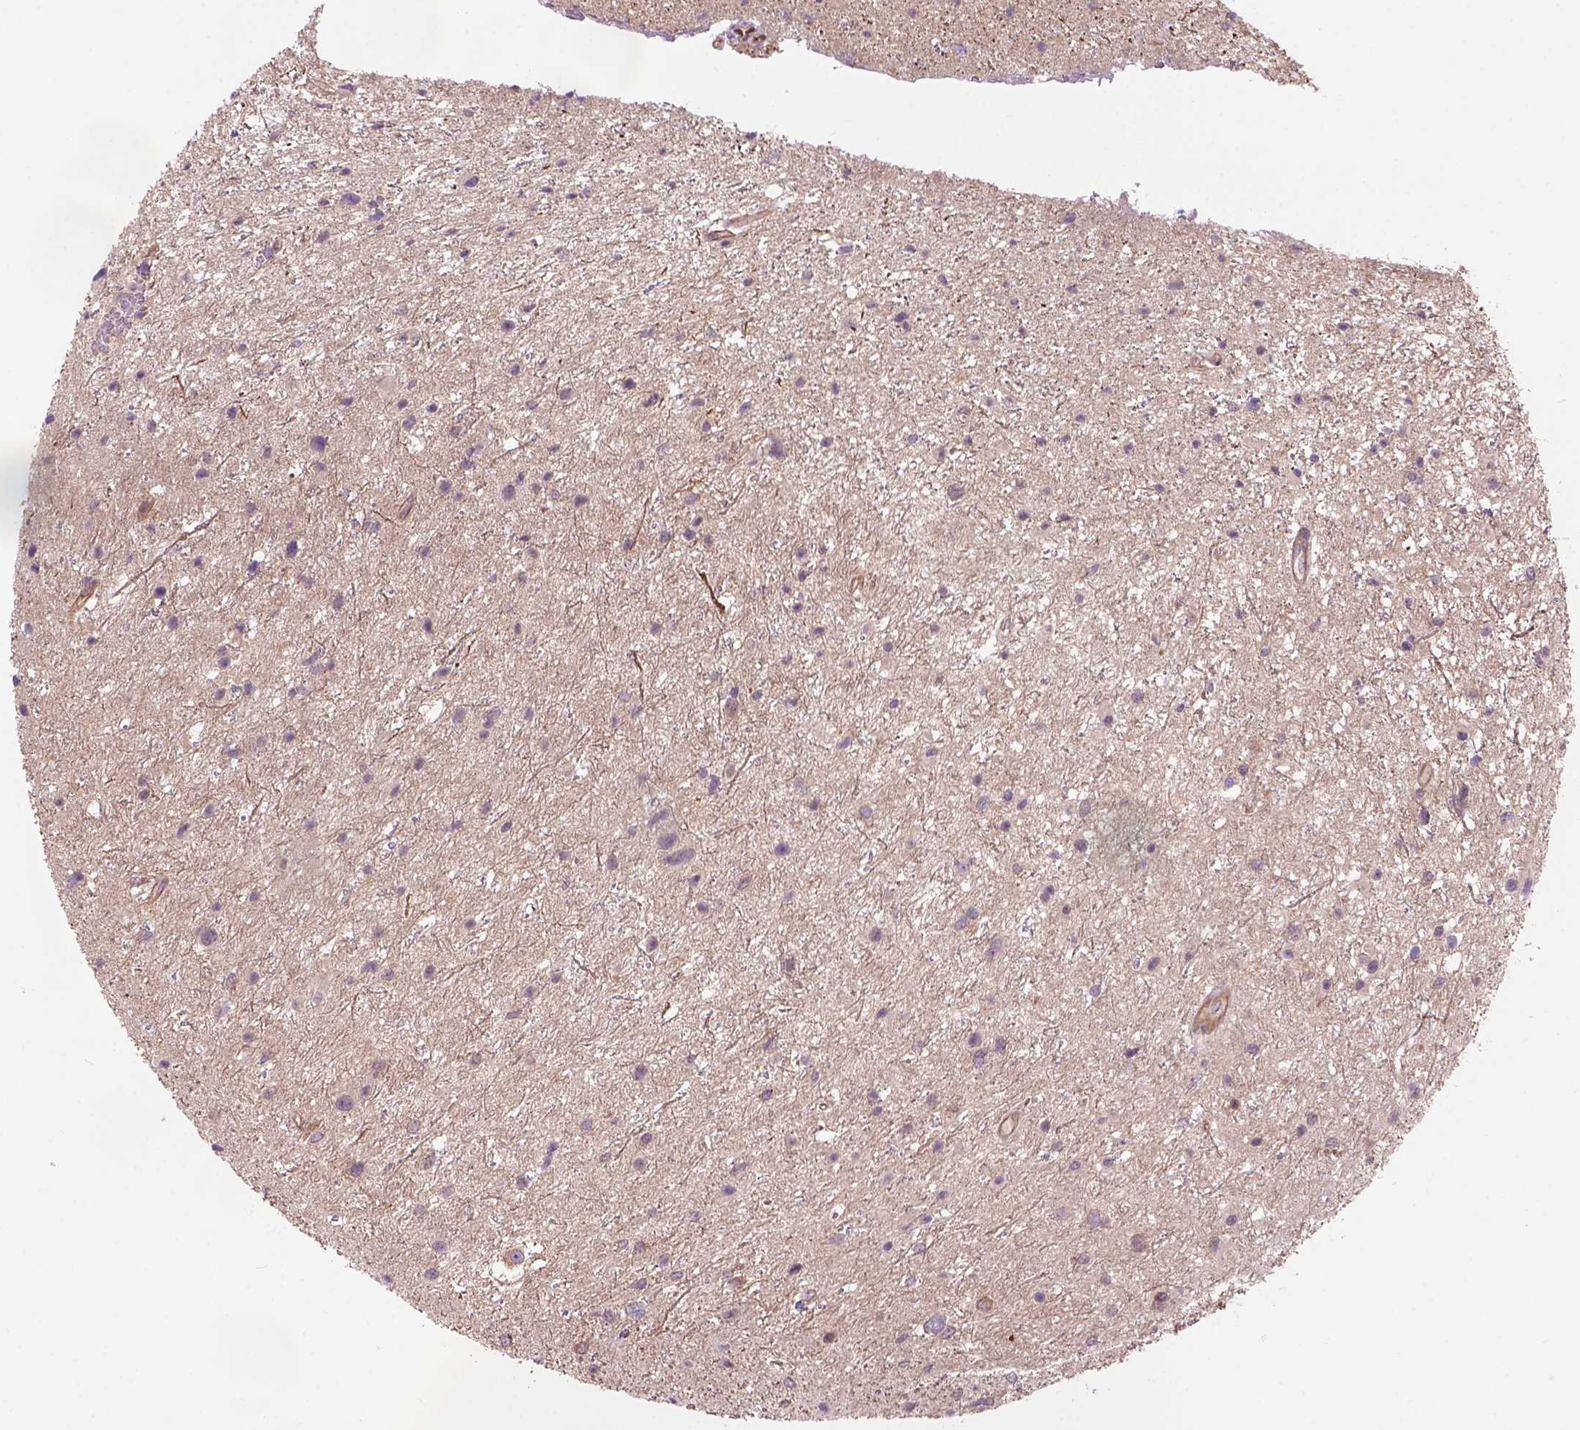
{"staining": {"intensity": "negative", "quantity": "none", "location": "none"}, "tissue": "glioma", "cell_type": "Tumor cells", "image_type": "cancer", "snomed": [{"axis": "morphology", "description": "Glioma, malignant, Low grade"}, {"axis": "topography", "description": "Brain"}], "caption": "IHC micrograph of neoplastic tissue: glioma stained with DAB reveals no significant protein positivity in tumor cells. (DAB immunohistochemistry (IHC) visualized using brightfield microscopy, high magnification).", "gene": "CASKIN2", "patient": {"sex": "female", "age": 32}}